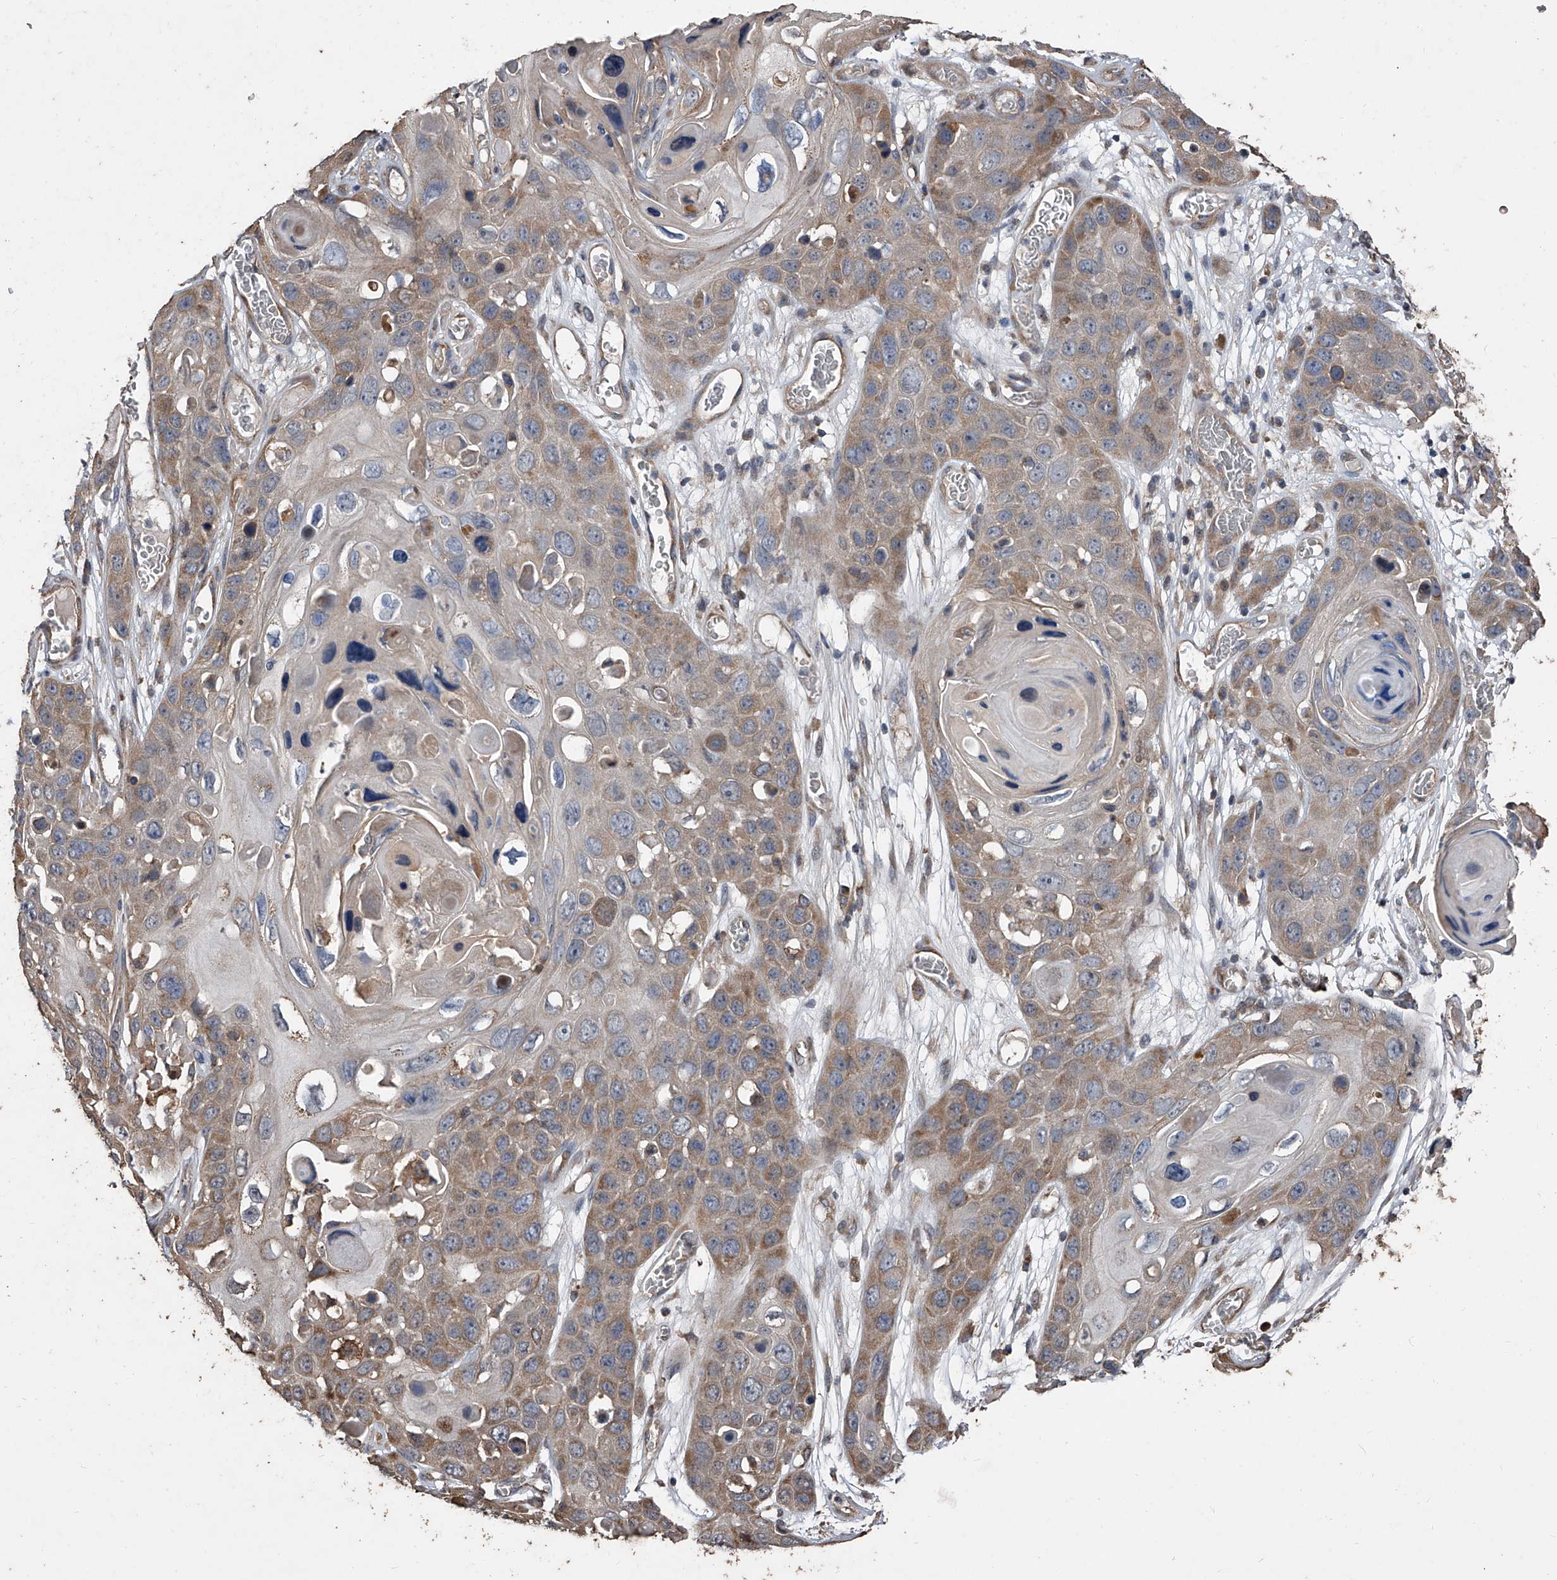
{"staining": {"intensity": "moderate", "quantity": ">75%", "location": "cytoplasmic/membranous"}, "tissue": "skin cancer", "cell_type": "Tumor cells", "image_type": "cancer", "snomed": [{"axis": "morphology", "description": "Squamous cell carcinoma, NOS"}, {"axis": "topography", "description": "Skin"}], "caption": "Squamous cell carcinoma (skin) tissue displays moderate cytoplasmic/membranous expression in approximately >75% of tumor cells, visualized by immunohistochemistry.", "gene": "LTV1", "patient": {"sex": "male", "age": 55}}